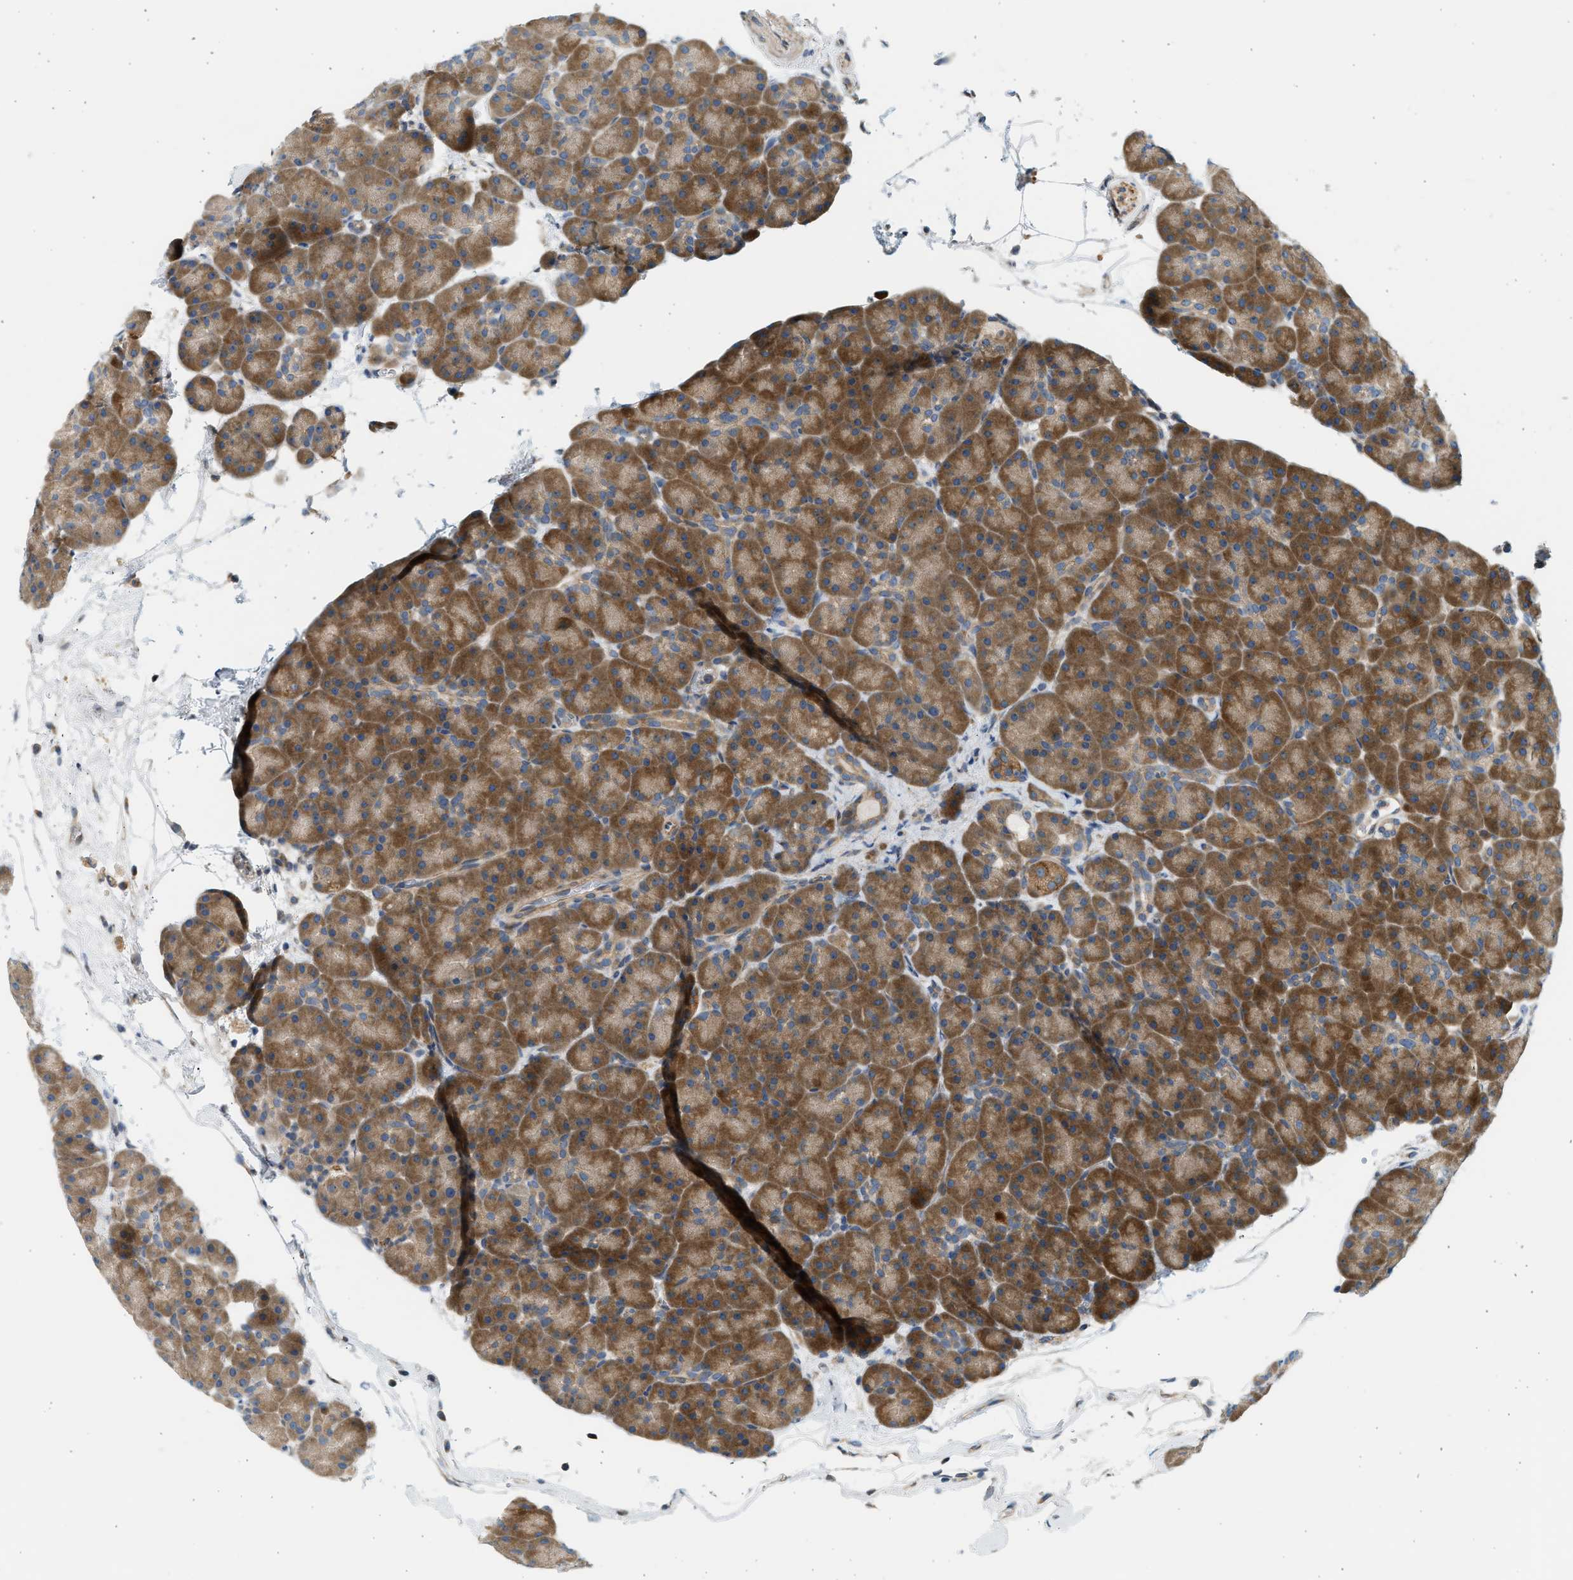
{"staining": {"intensity": "moderate", "quantity": ">75%", "location": "cytoplasmic/membranous"}, "tissue": "pancreas", "cell_type": "Exocrine glandular cells", "image_type": "normal", "snomed": [{"axis": "morphology", "description": "Normal tissue, NOS"}, {"axis": "topography", "description": "Pancreas"}], "caption": "The immunohistochemical stain shows moderate cytoplasmic/membranous expression in exocrine glandular cells of benign pancreas.", "gene": "KDELR2", "patient": {"sex": "male", "age": 66}}